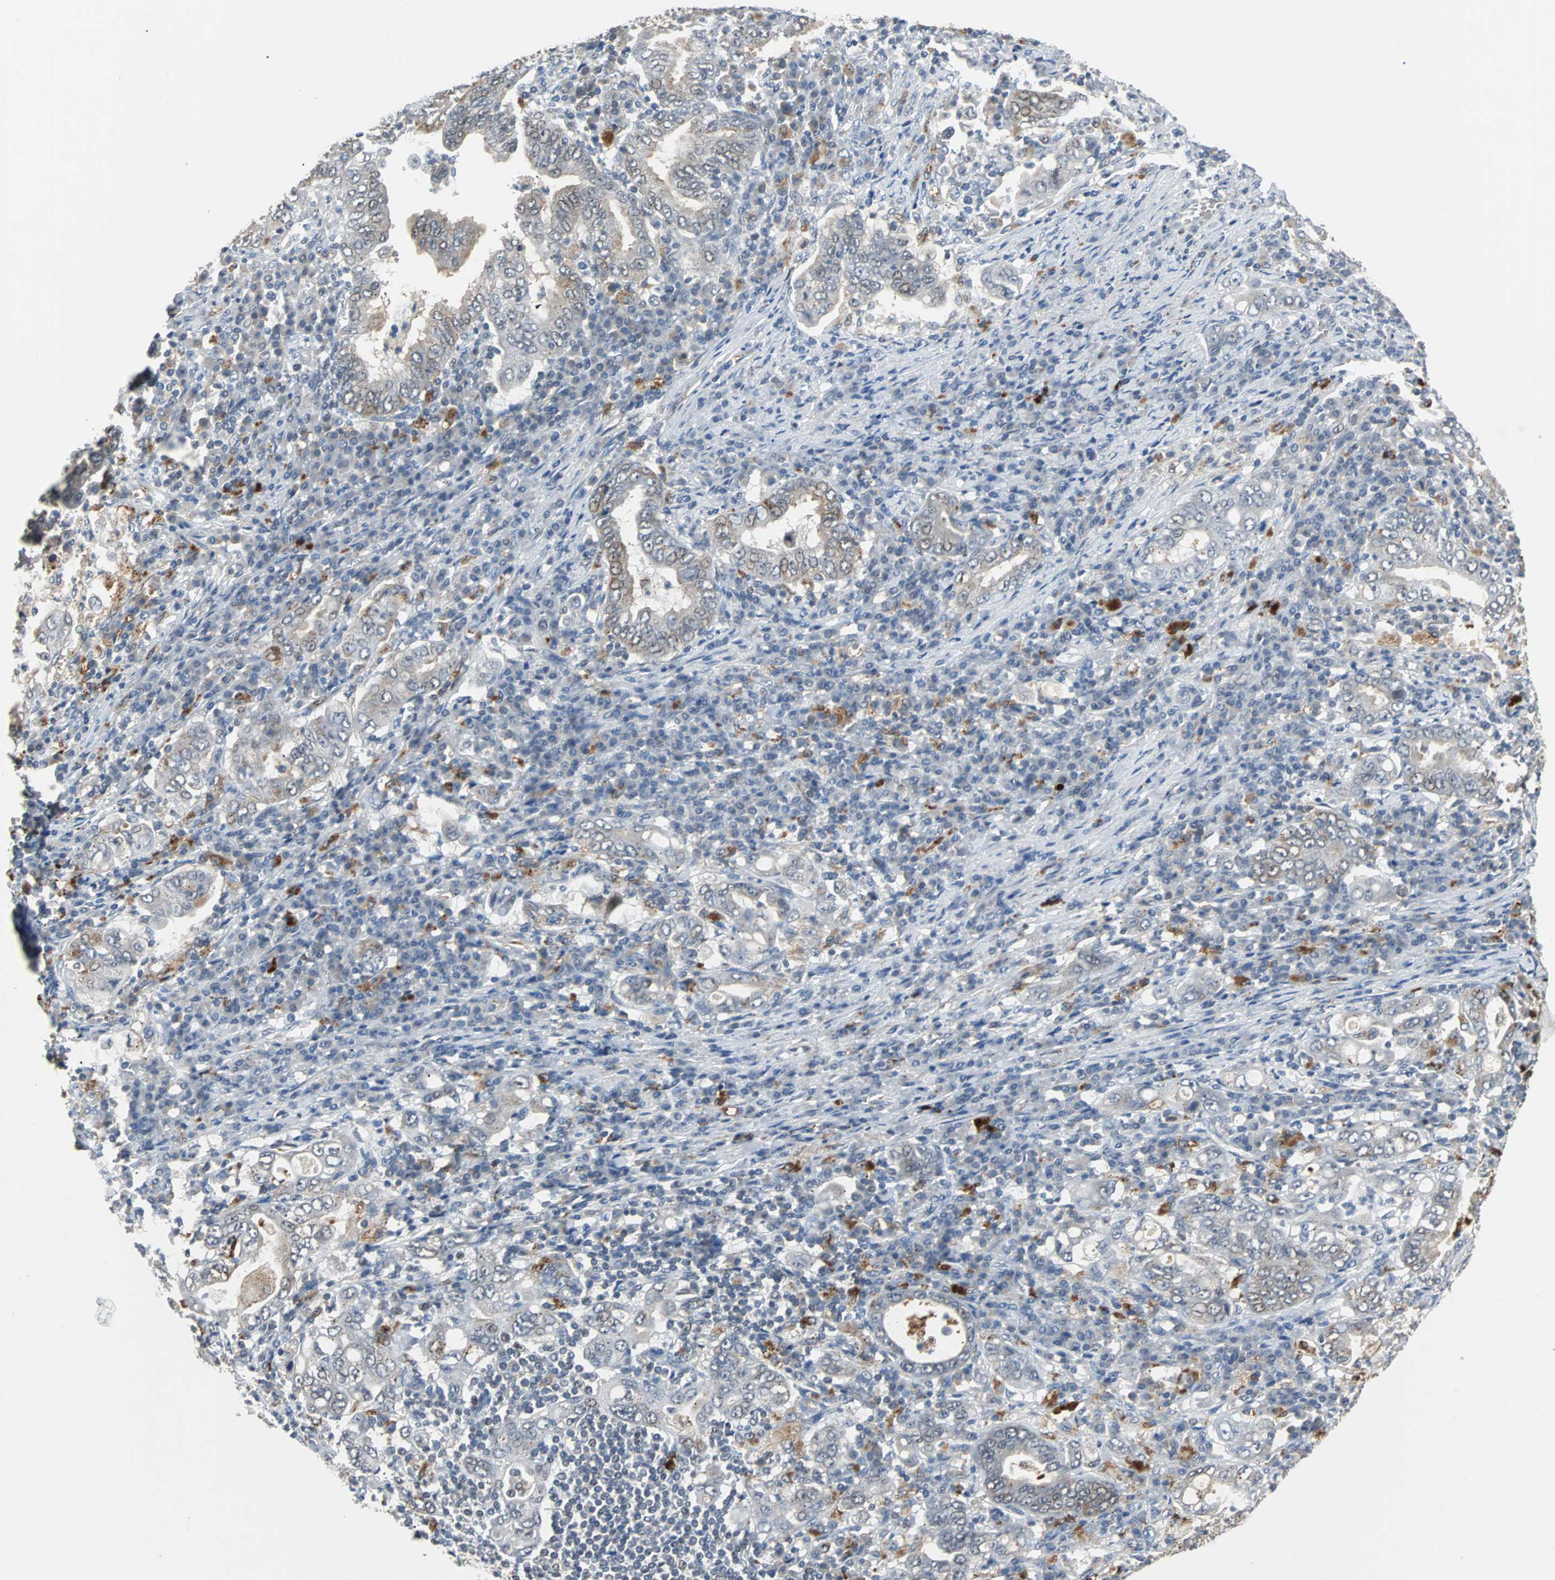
{"staining": {"intensity": "moderate", "quantity": "<25%", "location": "cytoplasmic/membranous"}, "tissue": "stomach cancer", "cell_type": "Tumor cells", "image_type": "cancer", "snomed": [{"axis": "morphology", "description": "Normal tissue, NOS"}, {"axis": "morphology", "description": "Adenocarcinoma, NOS"}, {"axis": "topography", "description": "Esophagus"}, {"axis": "topography", "description": "Stomach, upper"}, {"axis": "topography", "description": "Peripheral nerve tissue"}], "caption": "Human stomach cancer stained with a brown dye shows moderate cytoplasmic/membranous positive staining in approximately <25% of tumor cells.", "gene": "HLX", "patient": {"sex": "male", "age": 62}}